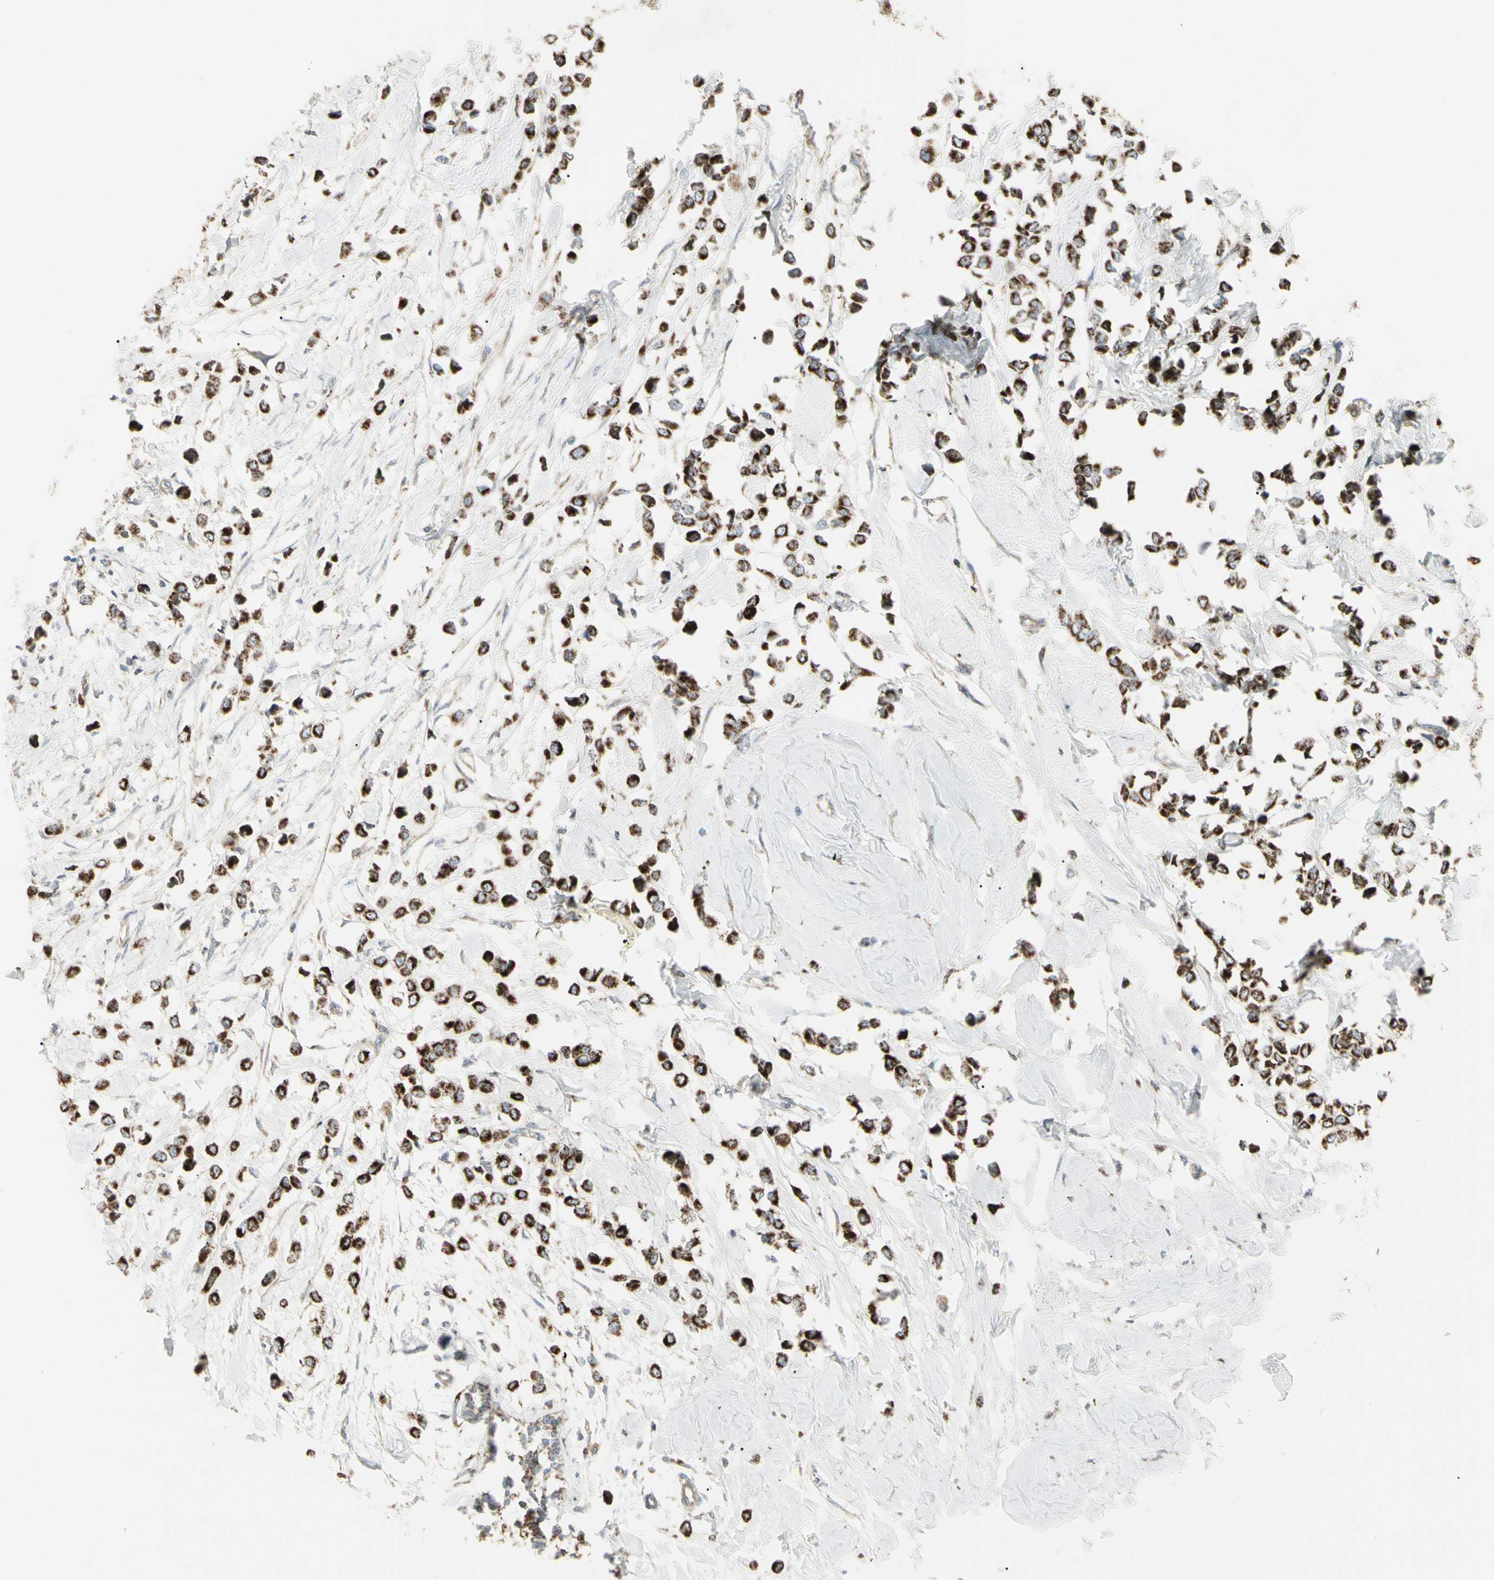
{"staining": {"intensity": "strong", "quantity": ">75%", "location": "cytoplasmic/membranous"}, "tissue": "breast cancer", "cell_type": "Tumor cells", "image_type": "cancer", "snomed": [{"axis": "morphology", "description": "Lobular carcinoma"}, {"axis": "topography", "description": "Breast"}], "caption": "Protein staining by immunohistochemistry (IHC) exhibits strong cytoplasmic/membranous expression in approximately >75% of tumor cells in breast cancer. The staining was performed using DAB (3,3'-diaminobenzidine), with brown indicating positive protein expression. Nuclei are stained blue with hematoxylin.", "gene": "CYB5R1", "patient": {"sex": "female", "age": 51}}